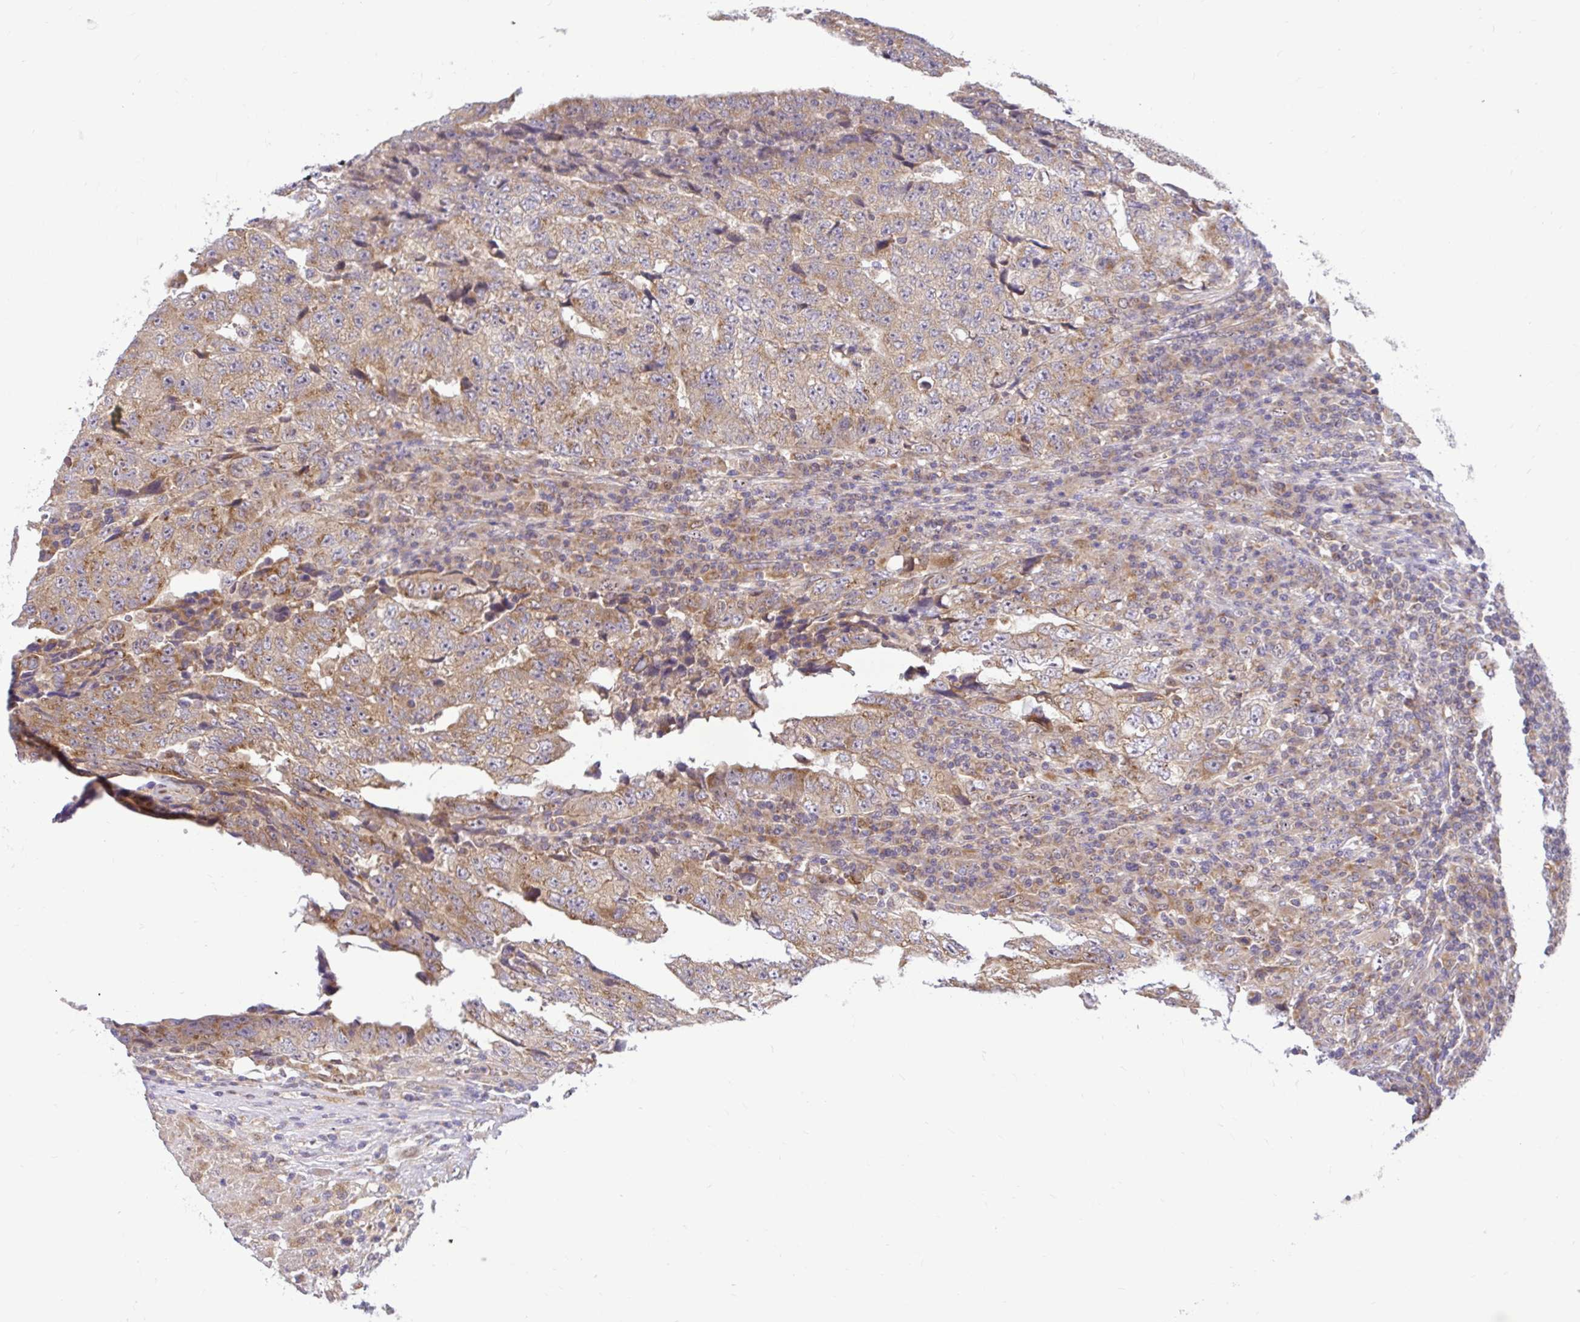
{"staining": {"intensity": "moderate", "quantity": ">75%", "location": "cytoplasmic/membranous"}, "tissue": "testis cancer", "cell_type": "Tumor cells", "image_type": "cancer", "snomed": [{"axis": "morphology", "description": "Necrosis, NOS"}, {"axis": "morphology", "description": "Carcinoma, Embryonal, NOS"}, {"axis": "topography", "description": "Testis"}], "caption": "Immunohistochemical staining of human testis embryonal carcinoma demonstrates moderate cytoplasmic/membranous protein positivity in about >75% of tumor cells.", "gene": "VTI1B", "patient": {"sex": "male", "age": 19}}